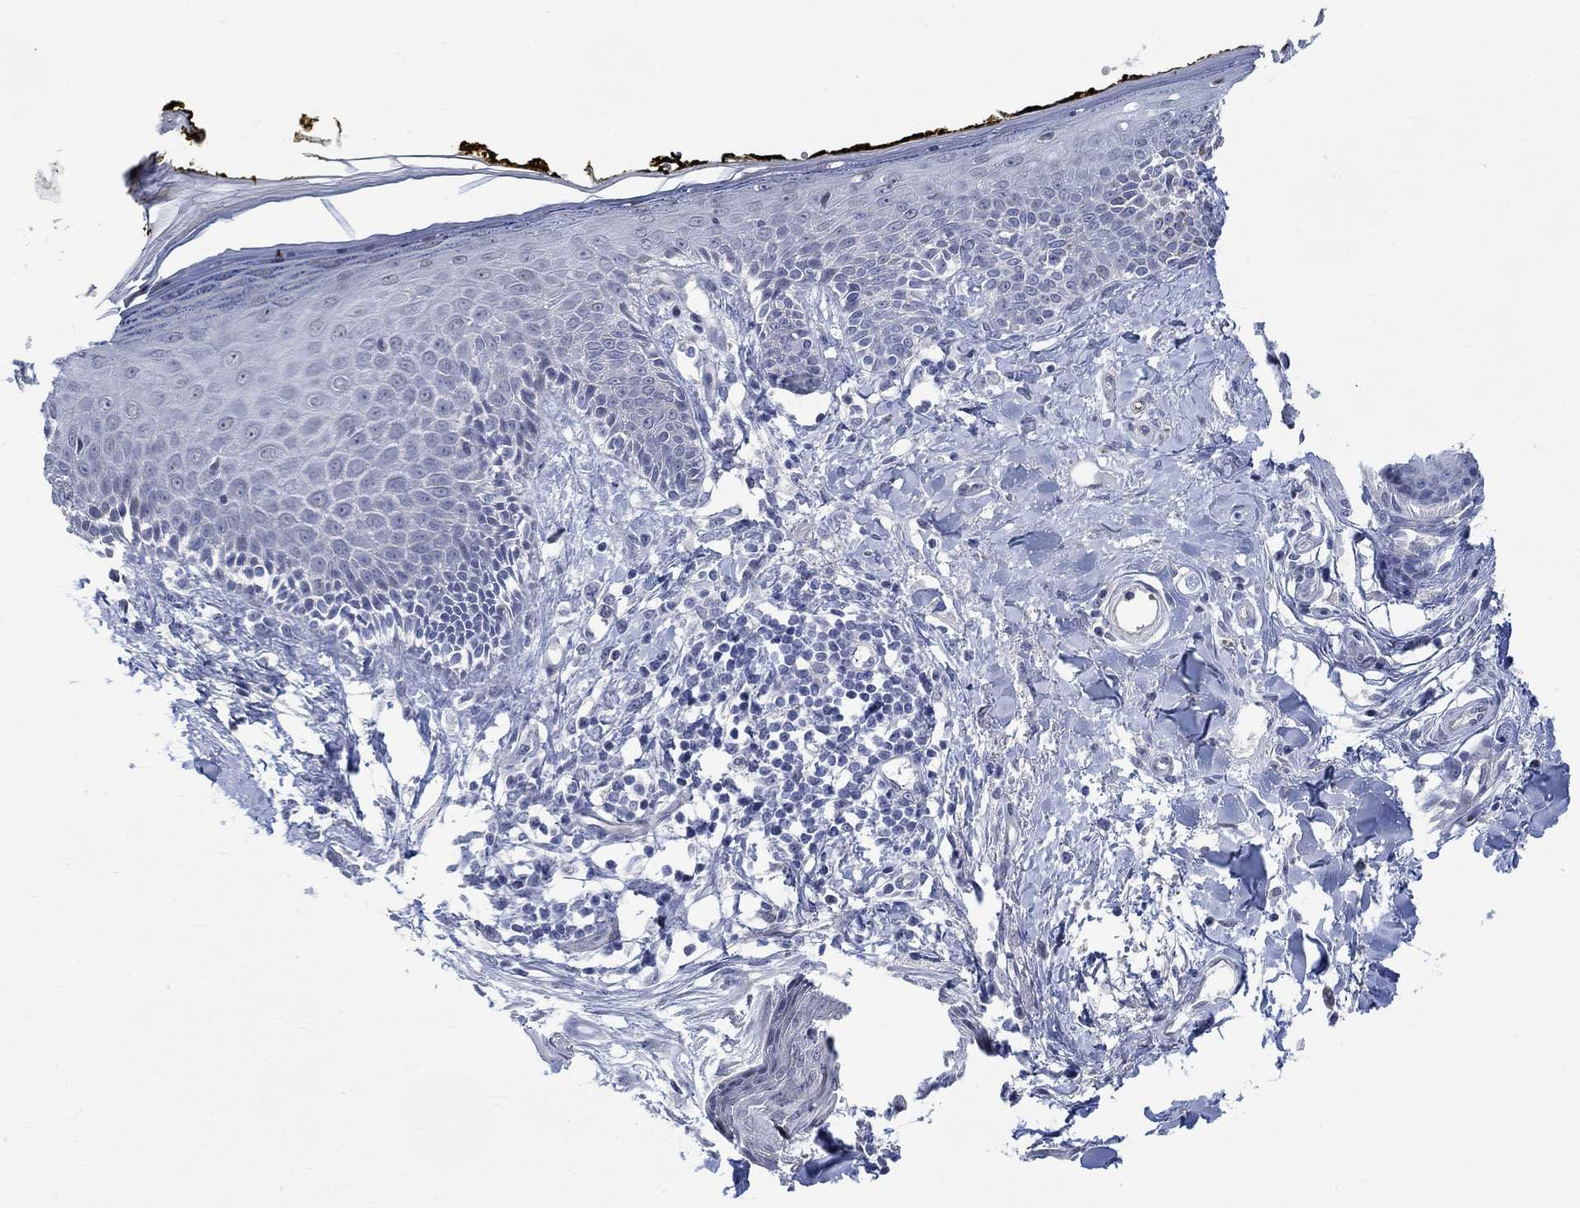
{"staining": {"intensity": "negative", "quantity": "none", "location": "none"}, "tissue": "skin", "cell_type": "Fibroblasts", "image_type": "normal", "snomed": [{"axis": "morphology", "description": "Normal tissue, NOS"}, {"axis": "topography", "description": "Skin"}], "caption": "DAB immunohistochemical staining of benign human skin reveals no significant staining in fibroblasts.", "gene": "KCNH8", "patient": {"sex": "male", "age": 76}}